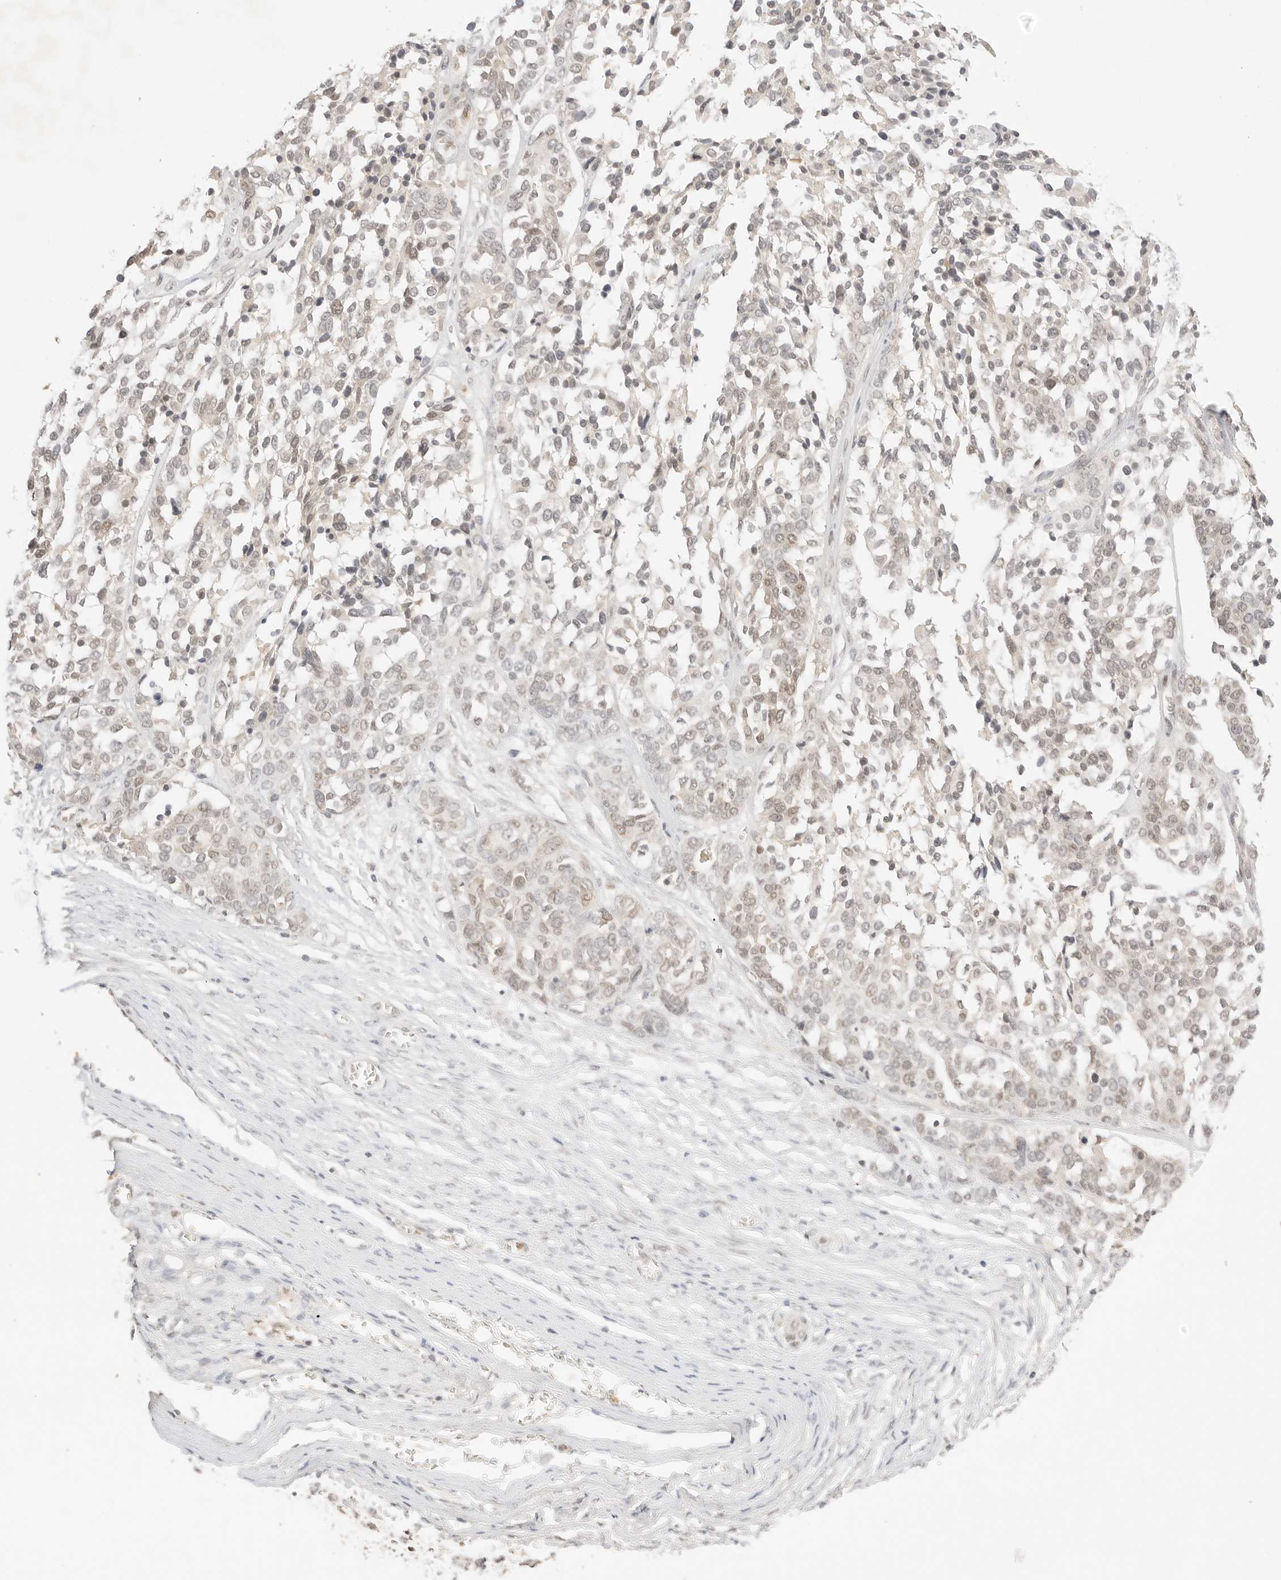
{"staining": {"intensity": "weak", "quantity": "25%-75%", "location": "cytoplasmic/membranous"}, "tissue": "ovarian cancer", "cell_type": "Tumor cells", "image_type": "cancer", "snomed": [{"axis": "morphology", "description": "Cystadenocarcinoma, serous, NOS"}, {"axis": "topography", "description": "Ovary"}], "caption": "The immunohistochemical stain shows weak cytoplasmic/membranous positivity in tumor cells of ovarian cancer tissue.", "gene": "RPS6KL1", "patient": {"sex": "female", "age": 44}}